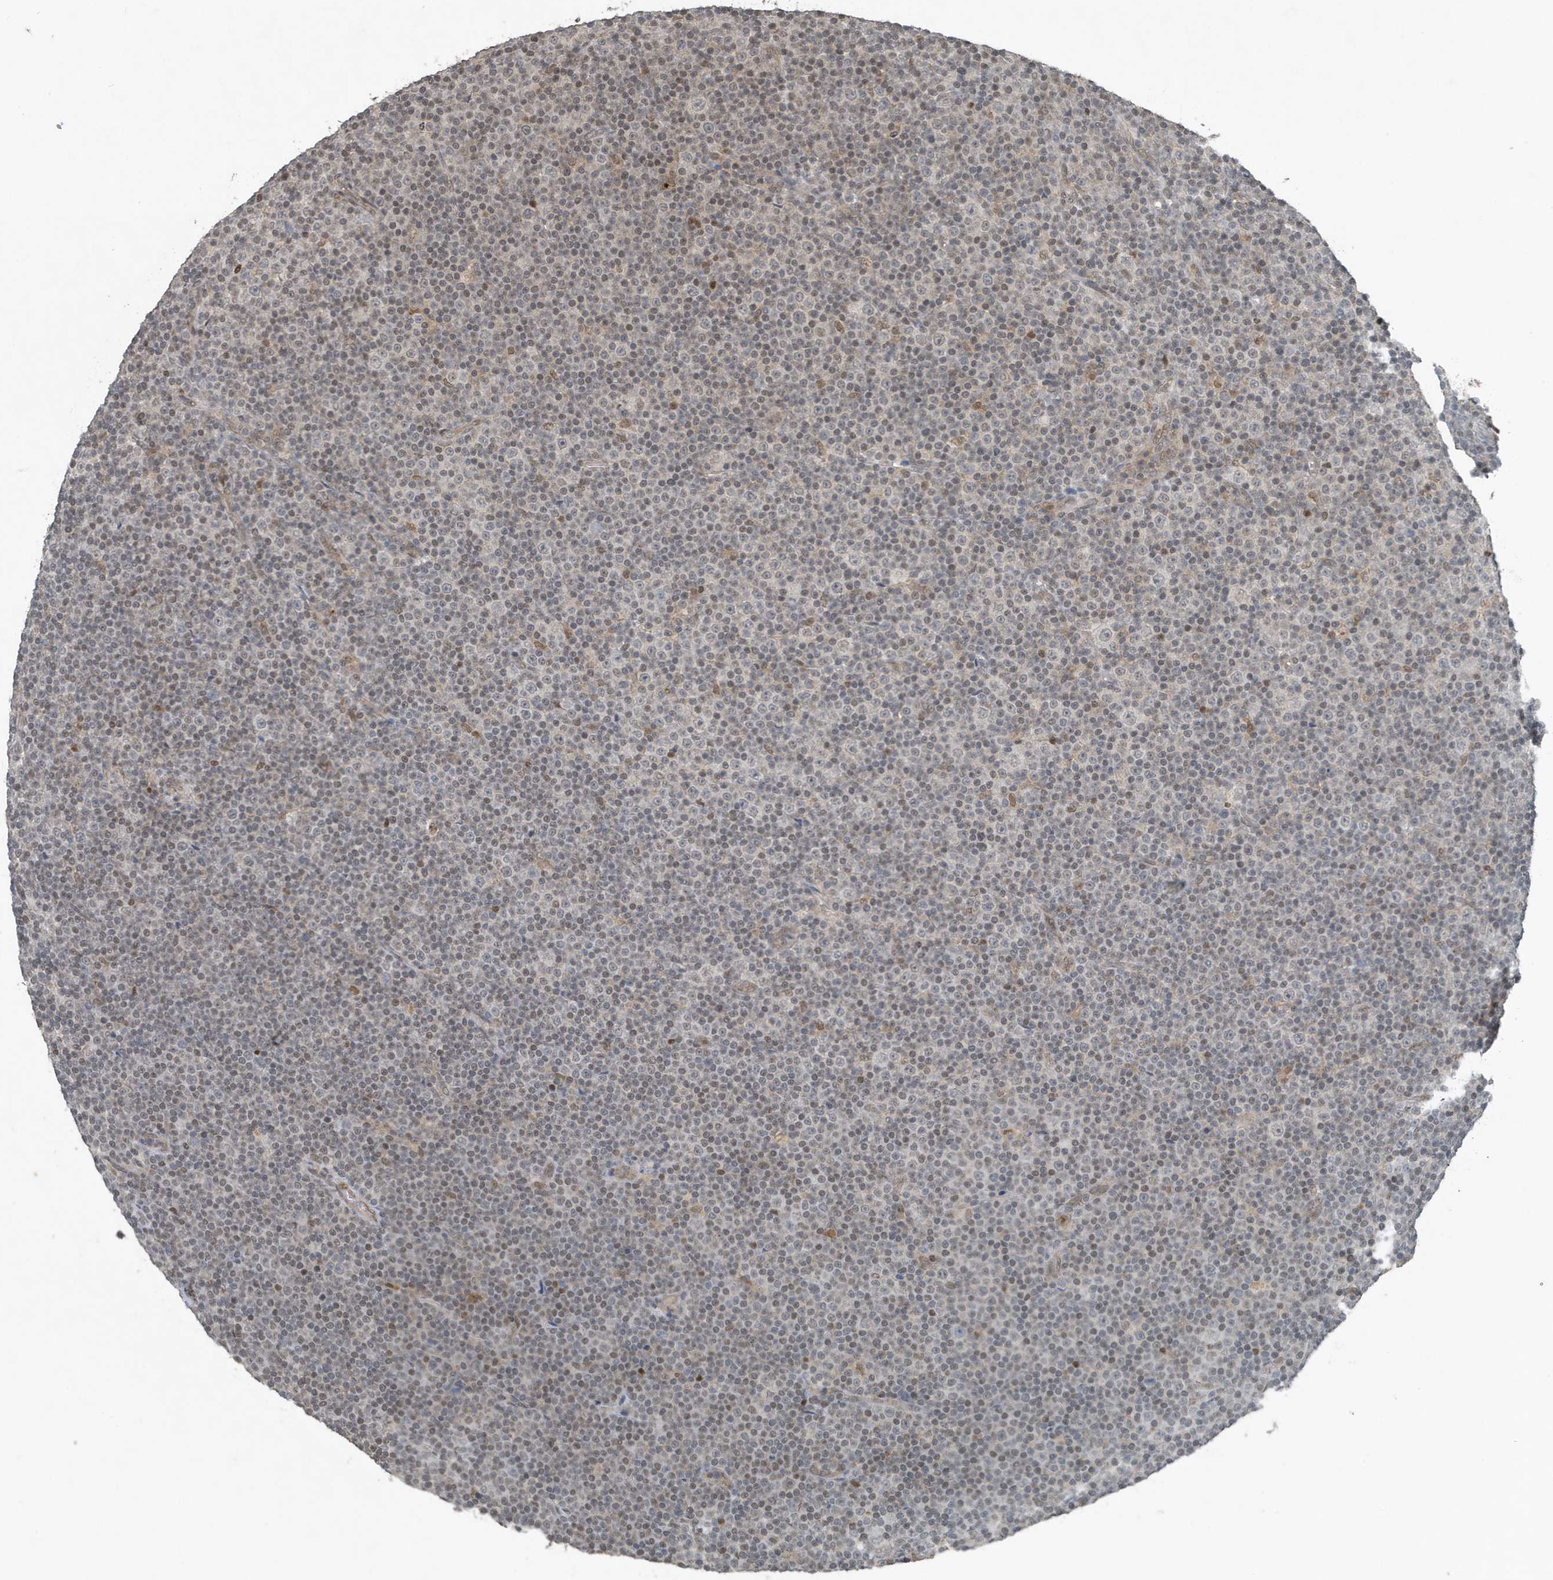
{"staining": {"intensity": "weak", "quantity": "25%-75%", "location": "nuclear"}, "tissue": "lymphoma", "cell_type": "Tumor cells", "image_type": "cancer", "snomed": [{"axis": "morphology", "description": "Malignant lymphoma, non-Hodgkin's type, Low grade"}, {"axis": "topography", "description": "Lymph node"}], "caption": "An image of human lymphoma stained for a protein exhibits weak nuclear brown staining in tumor cells. (brown staining indicates protein expression, while blue staining denotes nuclei).", "gene": "HSPA1A", "patient": {"sex": "female", "age": 67}}